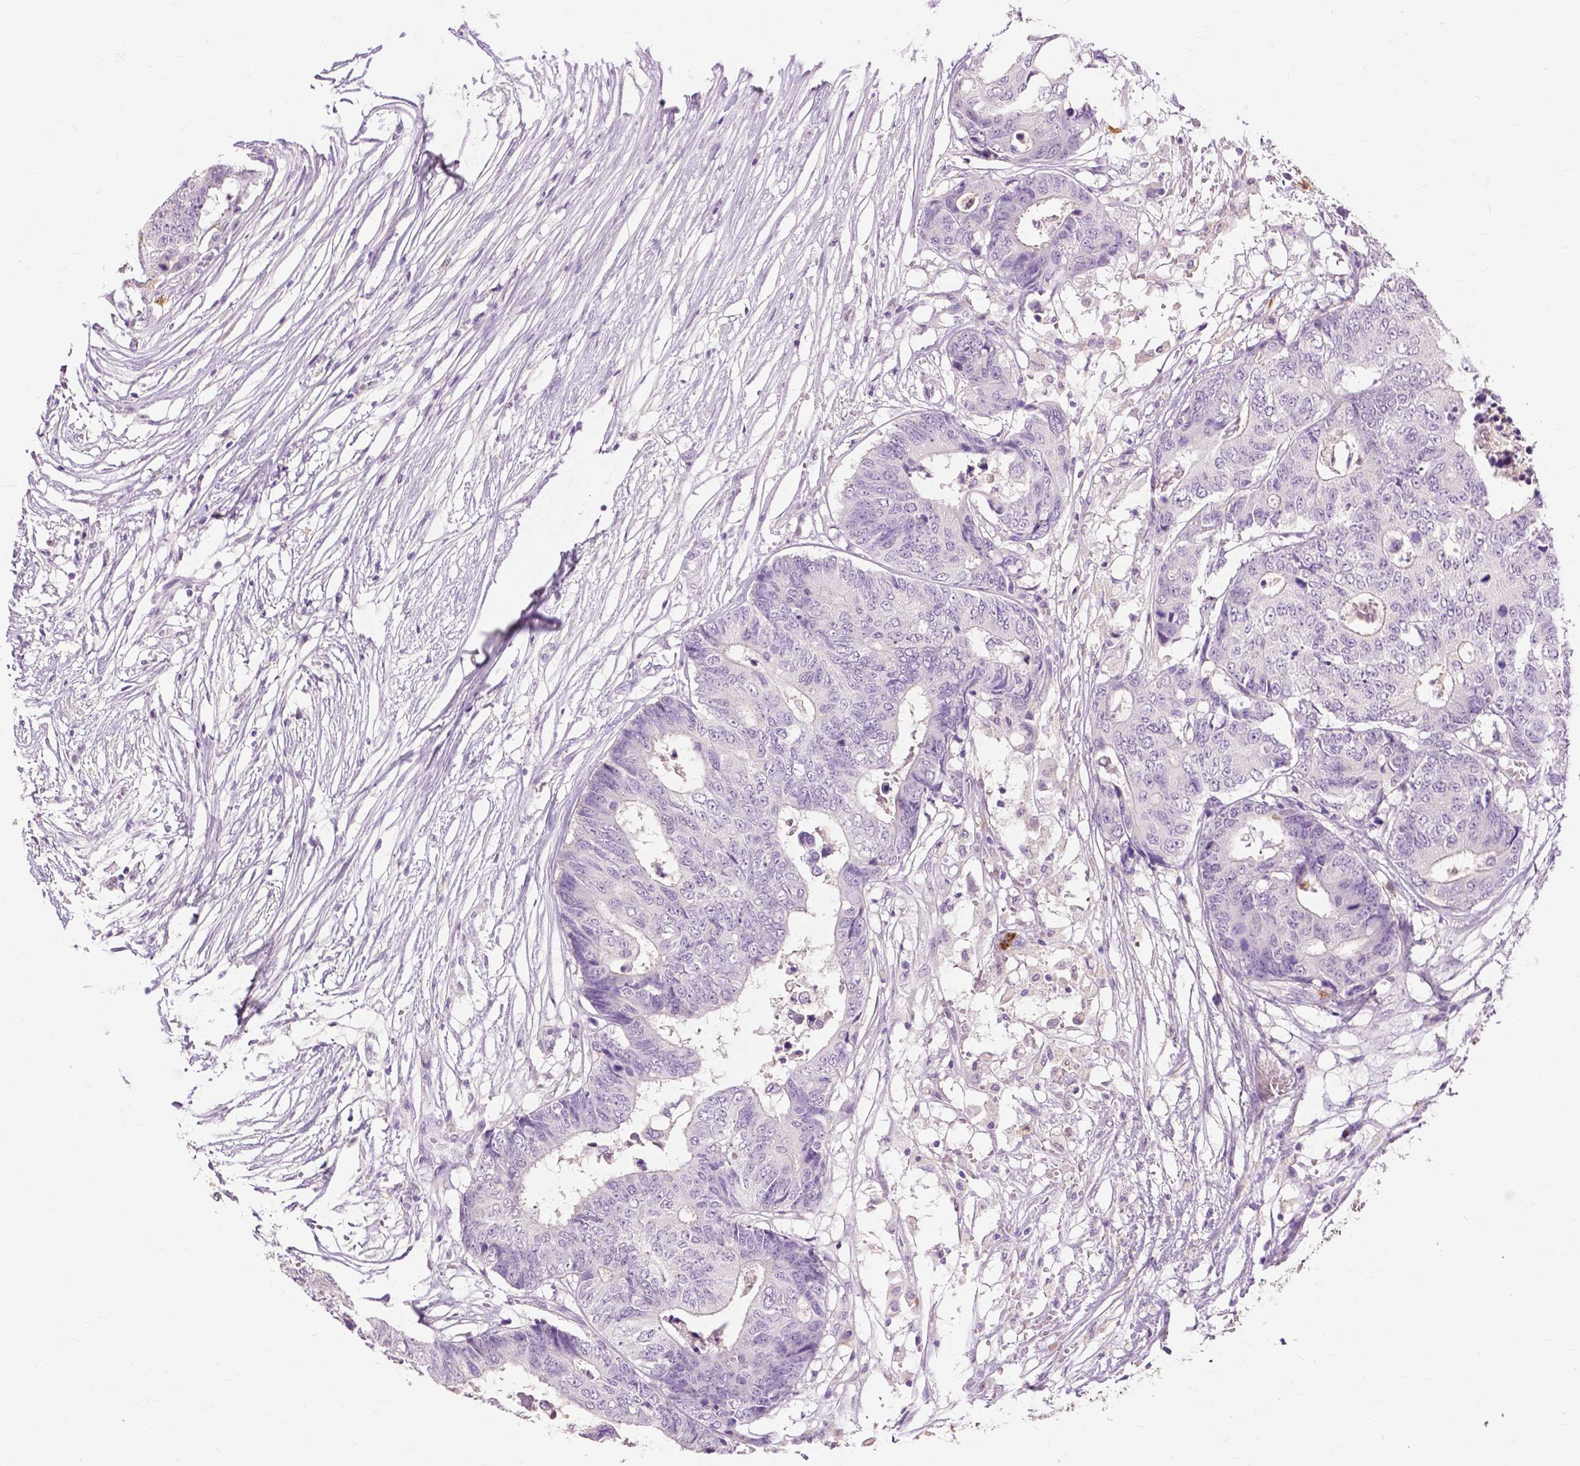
{"staining": {"intensity": "negative", "quantity": "none", "location": "none"}, "tissue": "colorectal cancer", "cell_type": "Tumor cells", "image_type": "cancer", "snomed": [{"axis": "morphology", "description": "Adenocarcinoma, NOS"}, {"axis": "topography", "description": "Colon"}], "caption": "This image is of colorectal cancer stained with immunohistochemistry to label a protein in brown with the nuclei are counter-stained blue. There is no expression in tumor cells.", "gene": "CXCR2", "patient": {"sex": "female", "age": 48}}